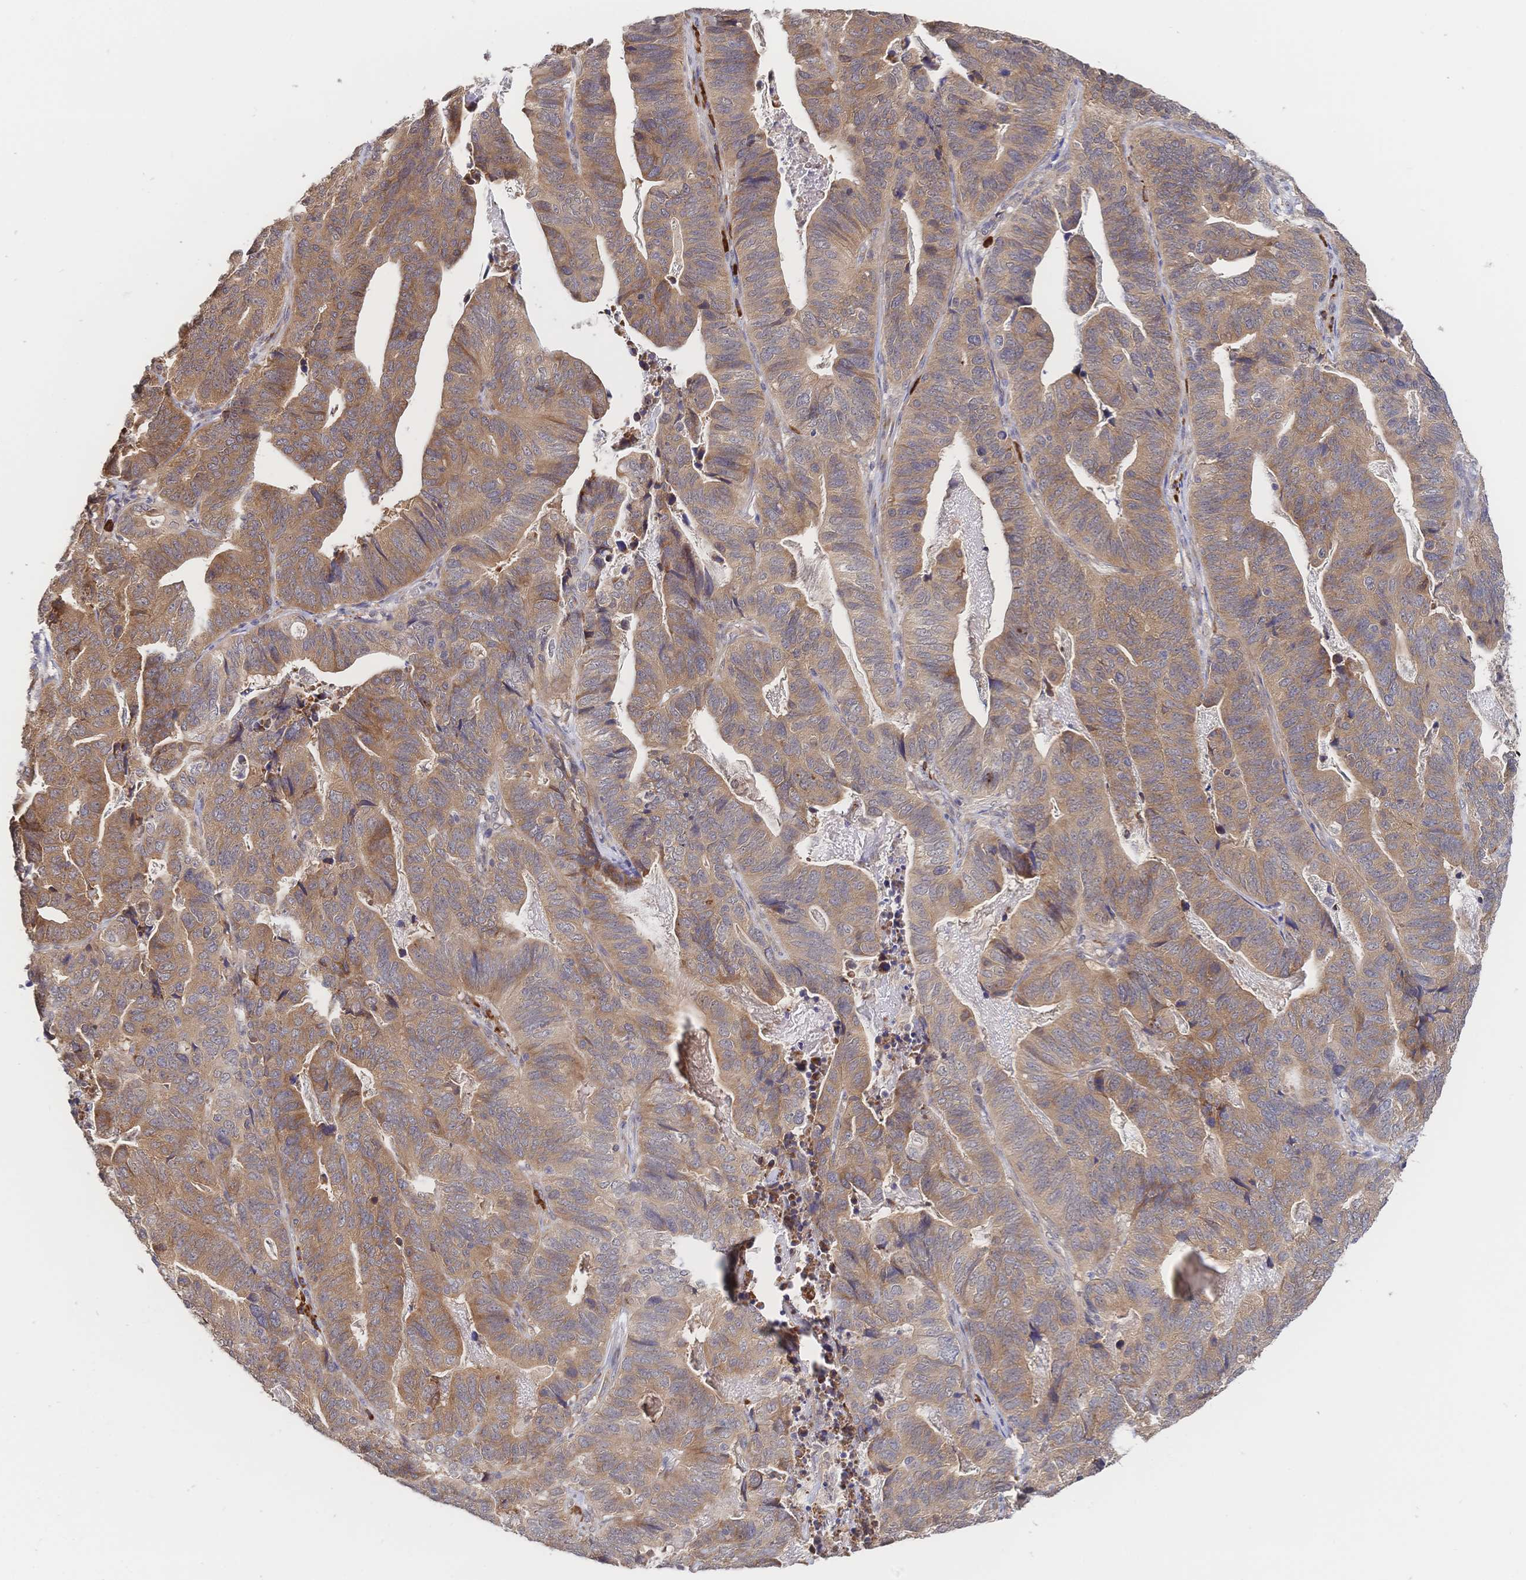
{"staining": {"intensity": "moderate", "quantity": ">75%", "location": "cytoplasmic/membranous"}, "tissue": "stomach cancer", "cell_type": "Tumor cells", "image_type": "cancer", "snomed": [{"axis": "morphology", "description": "Adenocarcinoma, NOS"}, {"axis": "topography", "description": "Stomach, upper"}], "caption": "Protein staining of stomach cancer tissue exhibits moderate cytoplasmic/membranous expression in about >75% of tumor cells.", "gene": "LMO4", "patient": {"sex": "female", "age": 67}}